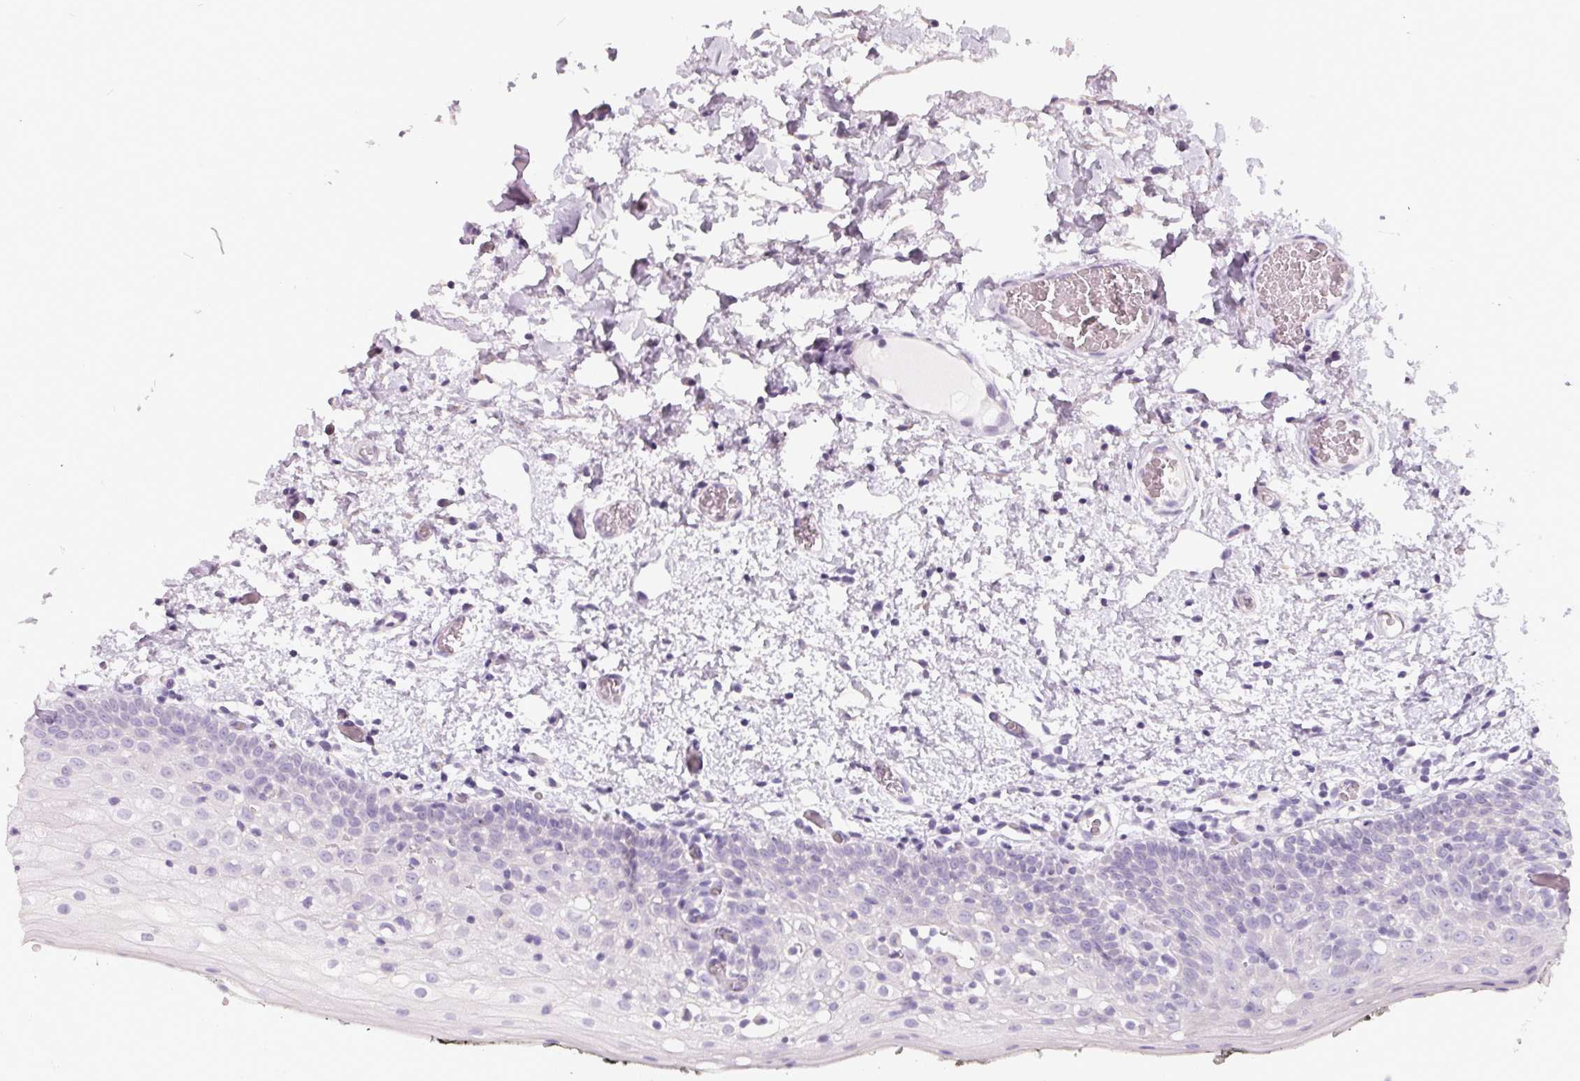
{"staining": {"intensity": "negative", "quantity": "none", "location": "none"}, "tissue": "oral mucosa", "cell_type": "Squamous epithelial cells", "image_type": "normal", "snomed": [{"axis": "morphology", "description": "Normal tissue, NOS"}, {"axis": "morphology", "description": "Squamous cell carcinoma, NOS"}, {"axis": "topography", "description": "Oral tissue"}, {"axis": "topography", "description": "Head-Neck"}], "caption": "High power microscopy histopathology image of an immunohistochemistry photomicrograph of benign oral mucosa, revealing no significant positivity in squamous epithelial cells.", "gene": "FTCD", "patient": {"sex": "male", "age": 69}}